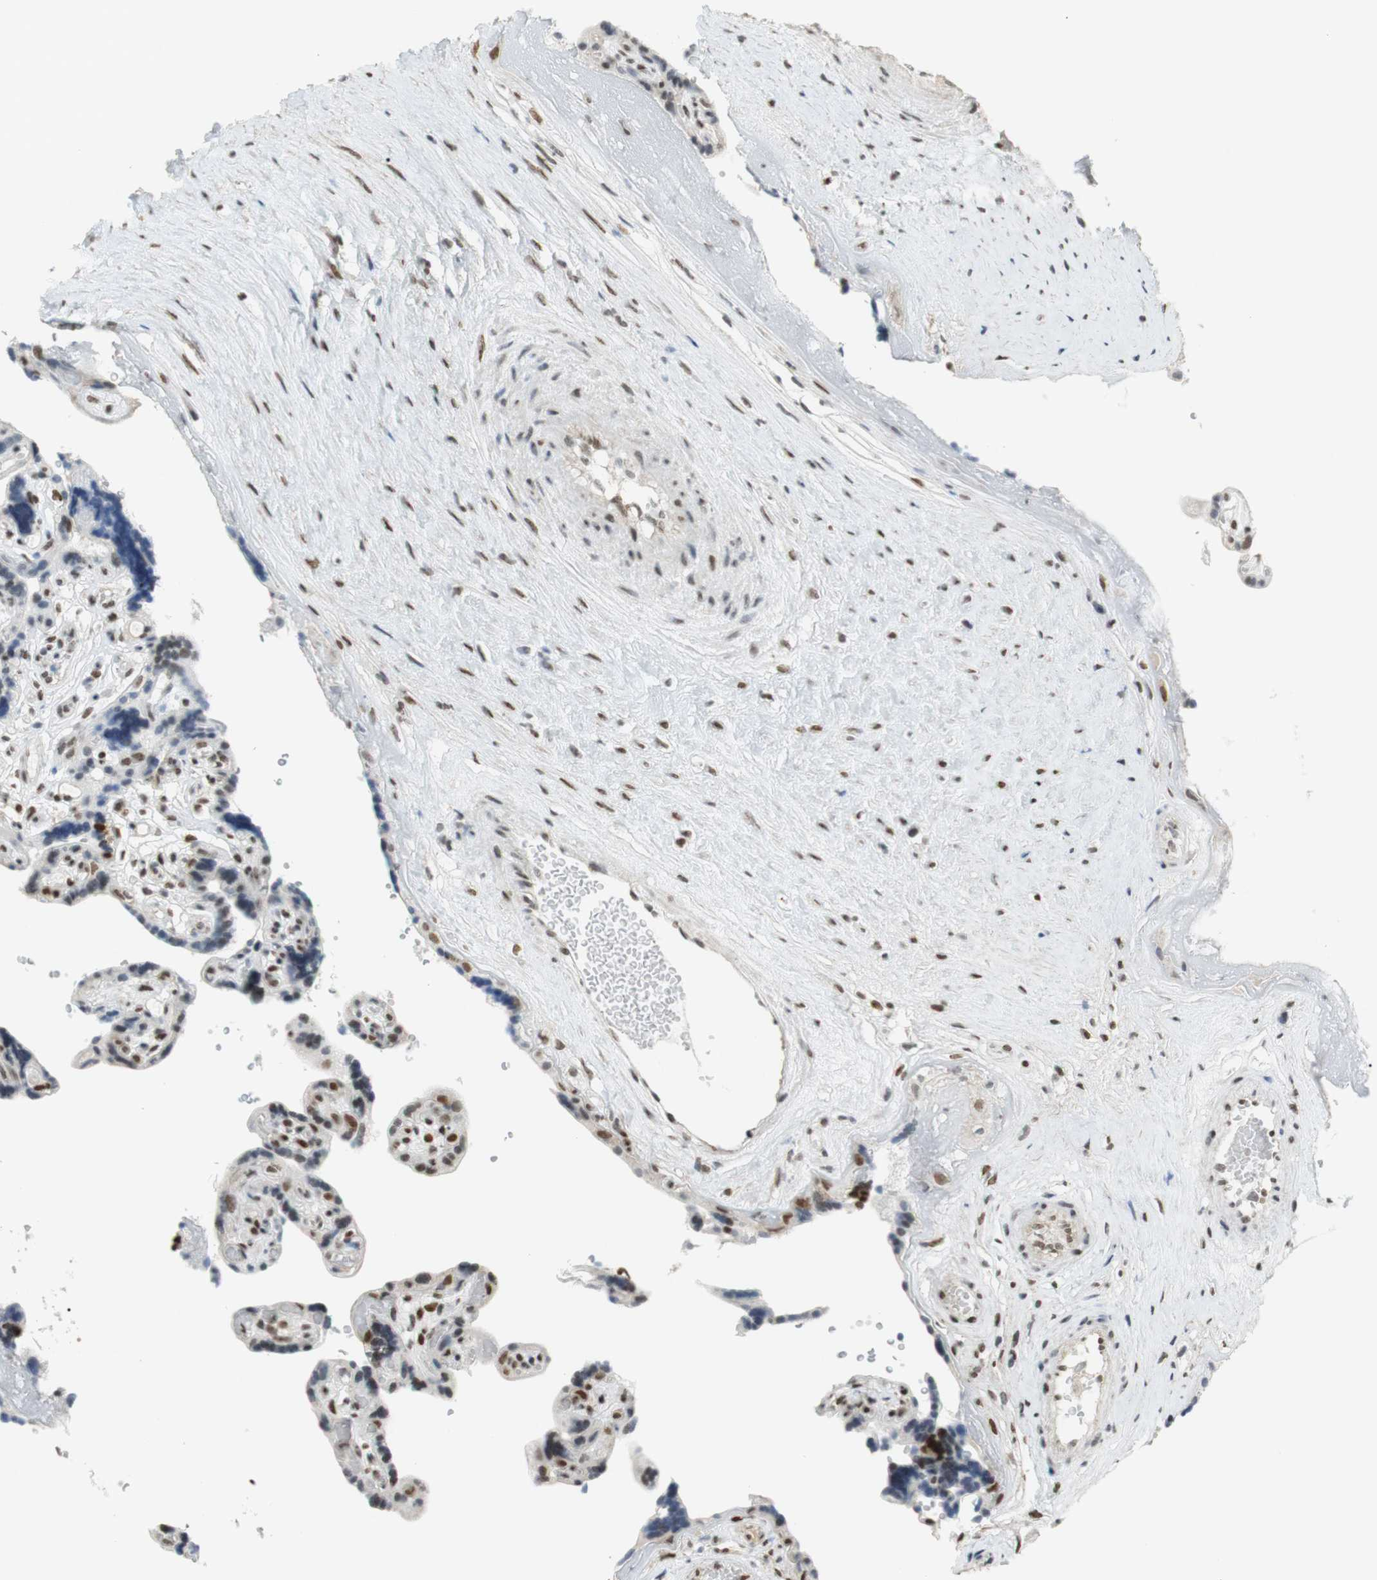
{"staining": {"intensity": "moderate", "quantity": "25%-75%", "location": "nuclear"}, "tissue": "placenta", "cell_type": "Trophoblastic cells", "image_type": "normal", "snomed": [{"axis": "morphology", "description": "Normal tissue, NOS"}, {"axis": "topography", "description": "Placenta"}], "caption": "Immunohistochemical staining of benign placenta displays 25%-75% levels of moderate nuclear protein positivity in approximately 25%-75% of trophoblastic cells.", "gene": "BMI1", "patient": {"sex": "female", "age": 30}}